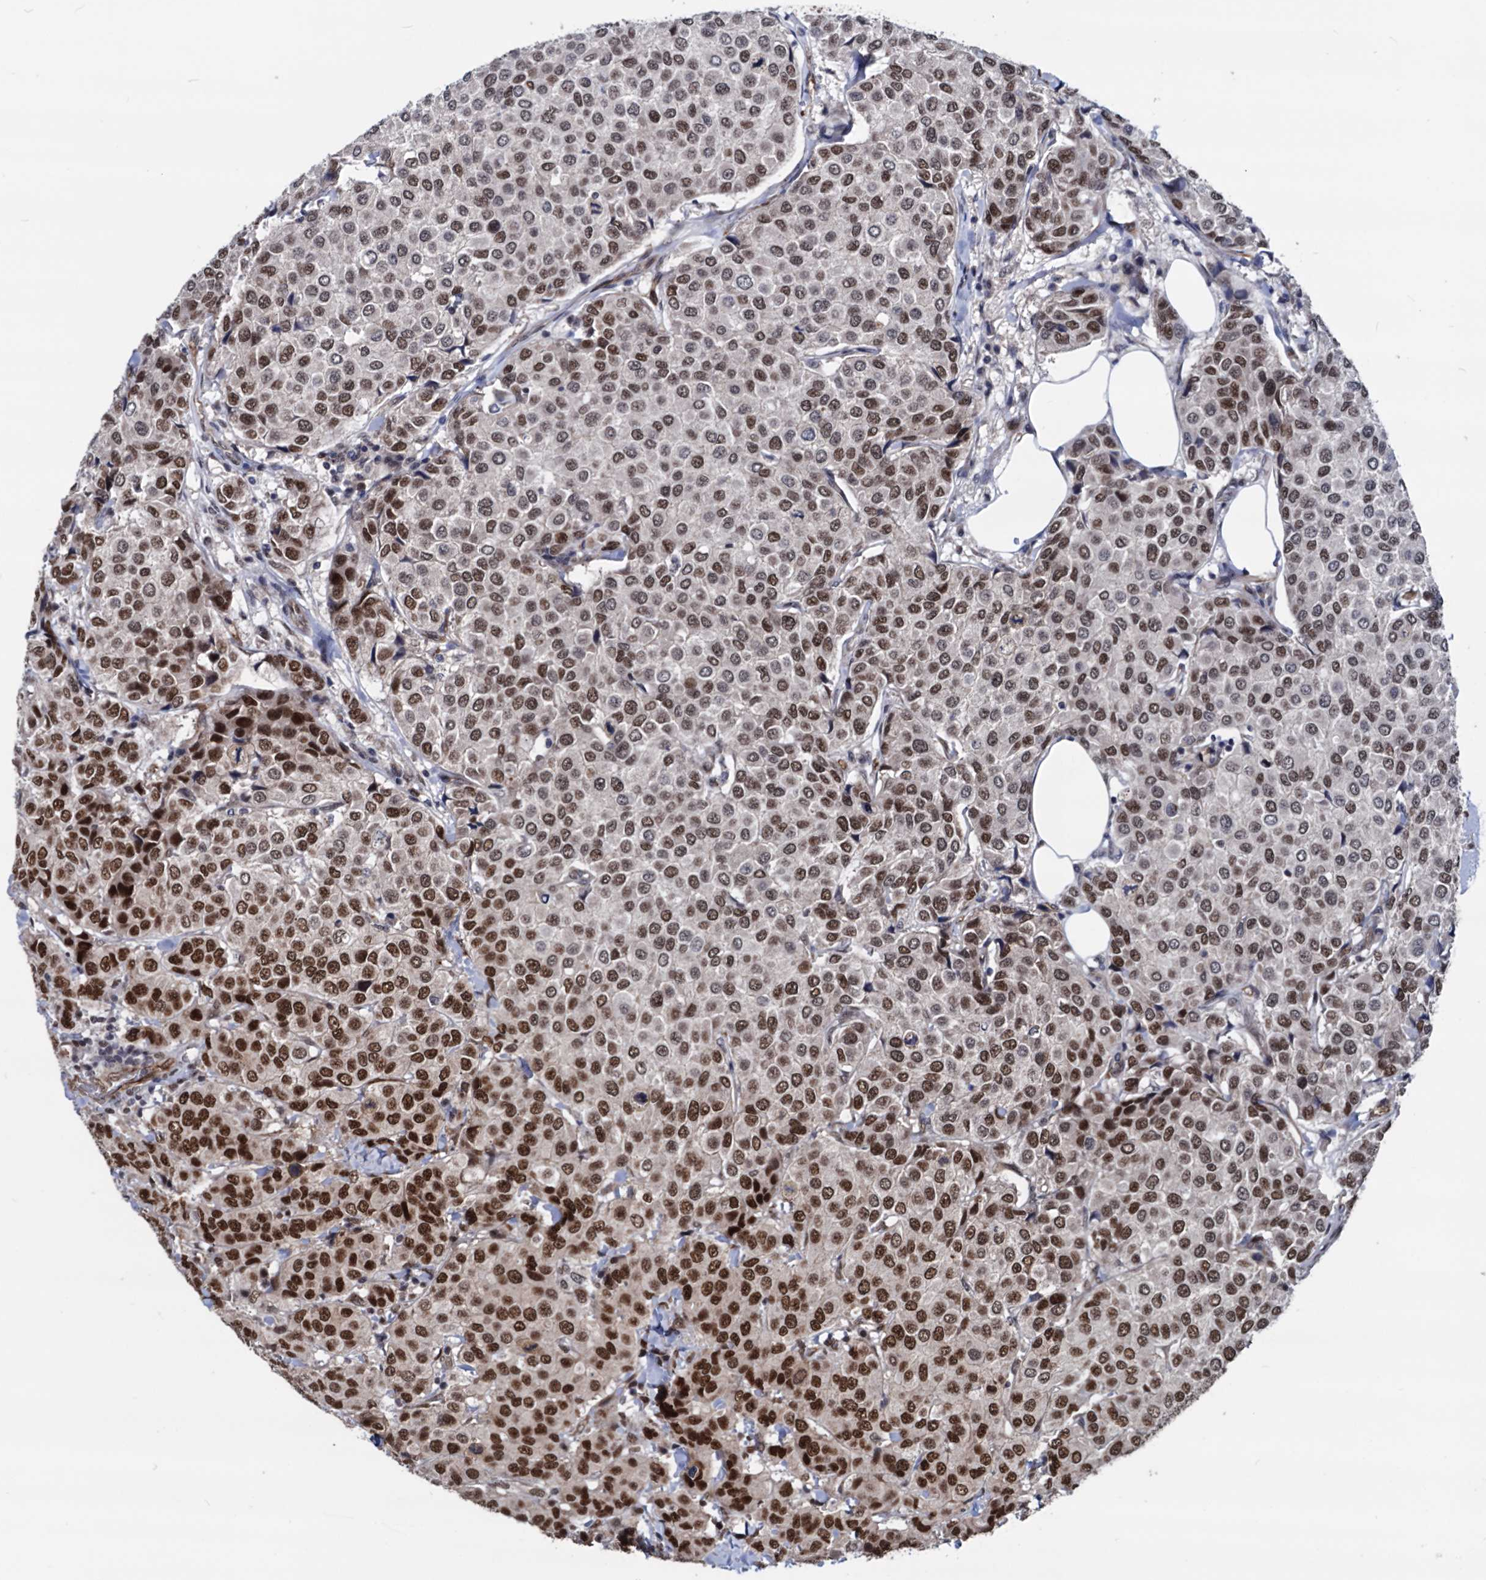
{"staining": {"intensity": "strong", "quantity": ">75%", "location": "nuclear"}, "tissue": "breast cancer", "cell_type": "Tumor cells", "image_type": "cancer", "snomed": [{"axis": "morphology", "description": "Duct carcinoma"}, {"axis": "topography", "description": "Breast"}], "caption": "Immunohistochemical staining of breast intraductal carcinoma displays high levels of strong nuclear protein positivity in approximately >75% of tumor cells.", "gene": "GALNT11", "patient": {"sex": "female", "age": 55}}